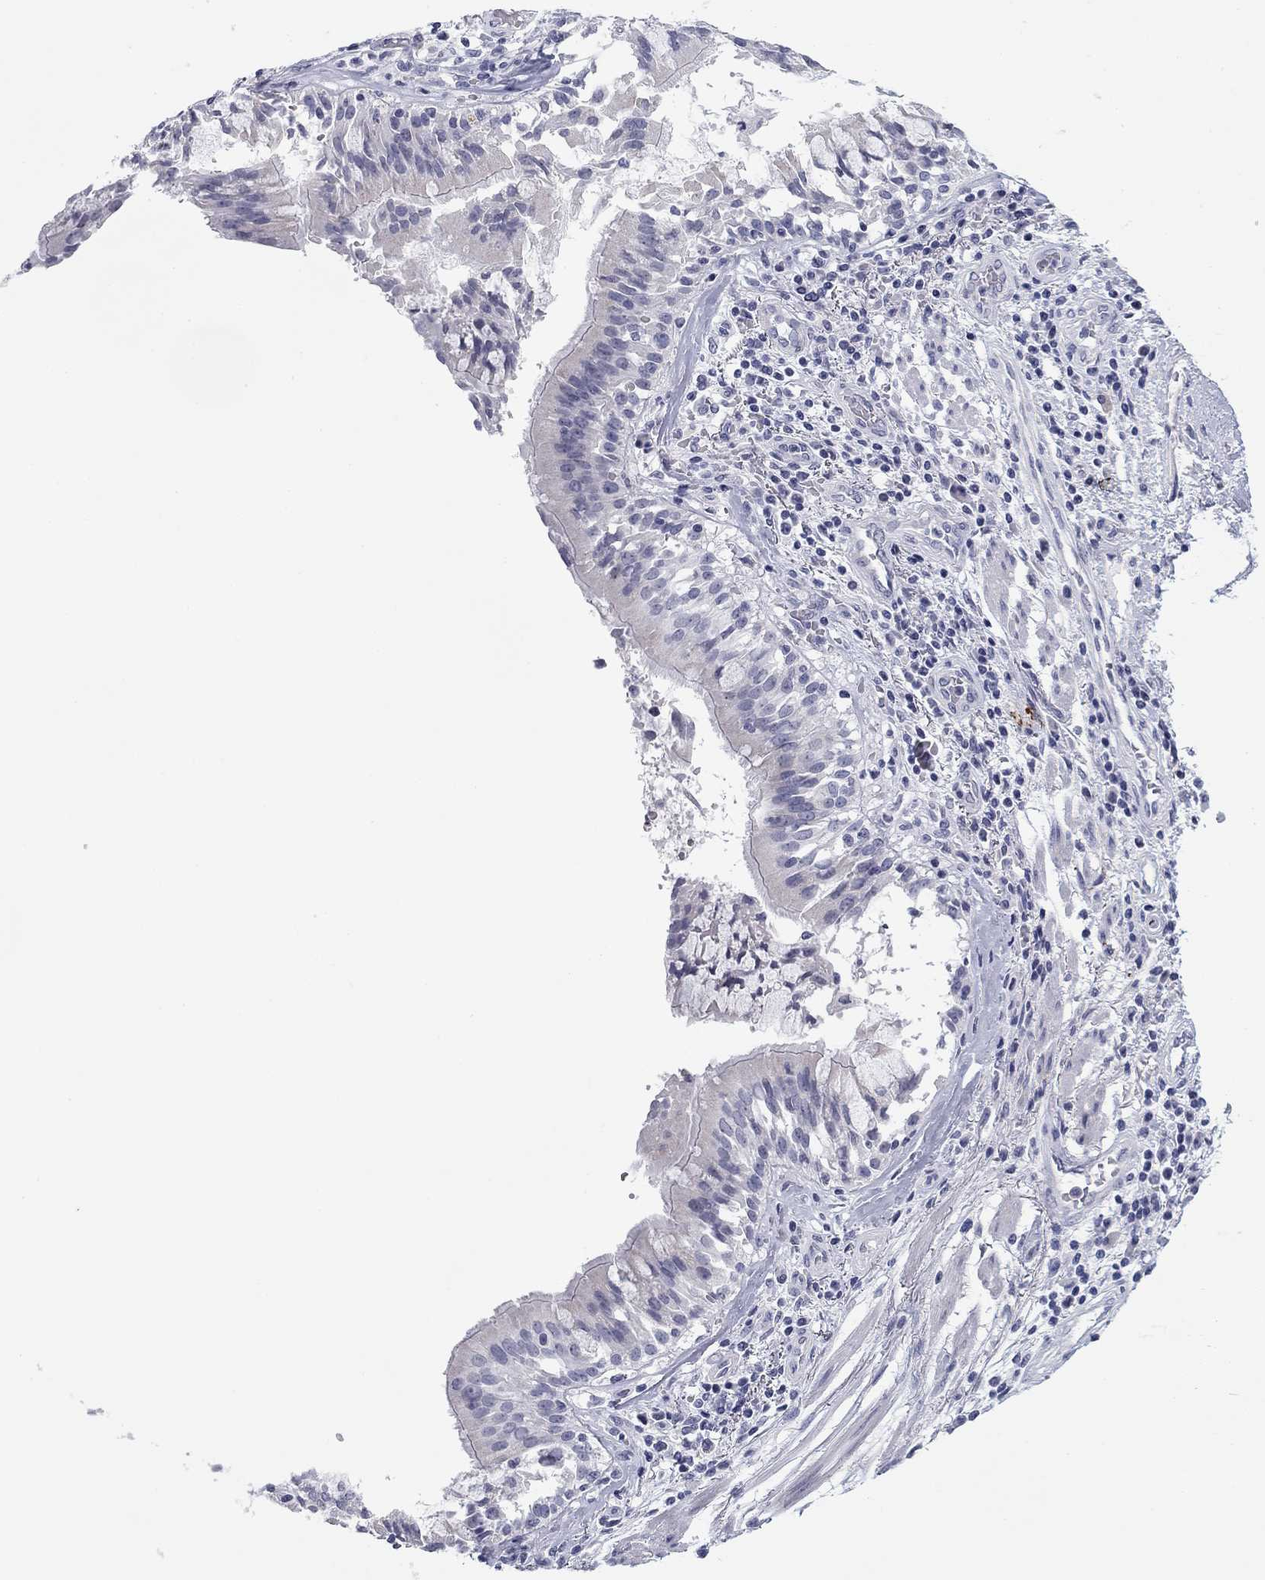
{"staining": {"intensity": "negative", "quantity": "none", "location": "none"}, "tissue": "lung cancer", "cell_type": "Tumor cells", "image_type": "cancer", "snomed": [{"axis": "morphology", "description": "Normal tissue, NOS"}, {"axis": "morphology", "description": "Squamous cell carcinoma, NOS"}, {"axis": "topography", "description": "Bronchus"}, {"axis": "topography", "description": "Lung"}], "caption": "Squamous cell carcinoma (lung) stained for a protein using IHC demonstrates no expression tumor cells.", "gene": "PRPH", "patient": {"sex": "male", "age": 64}}